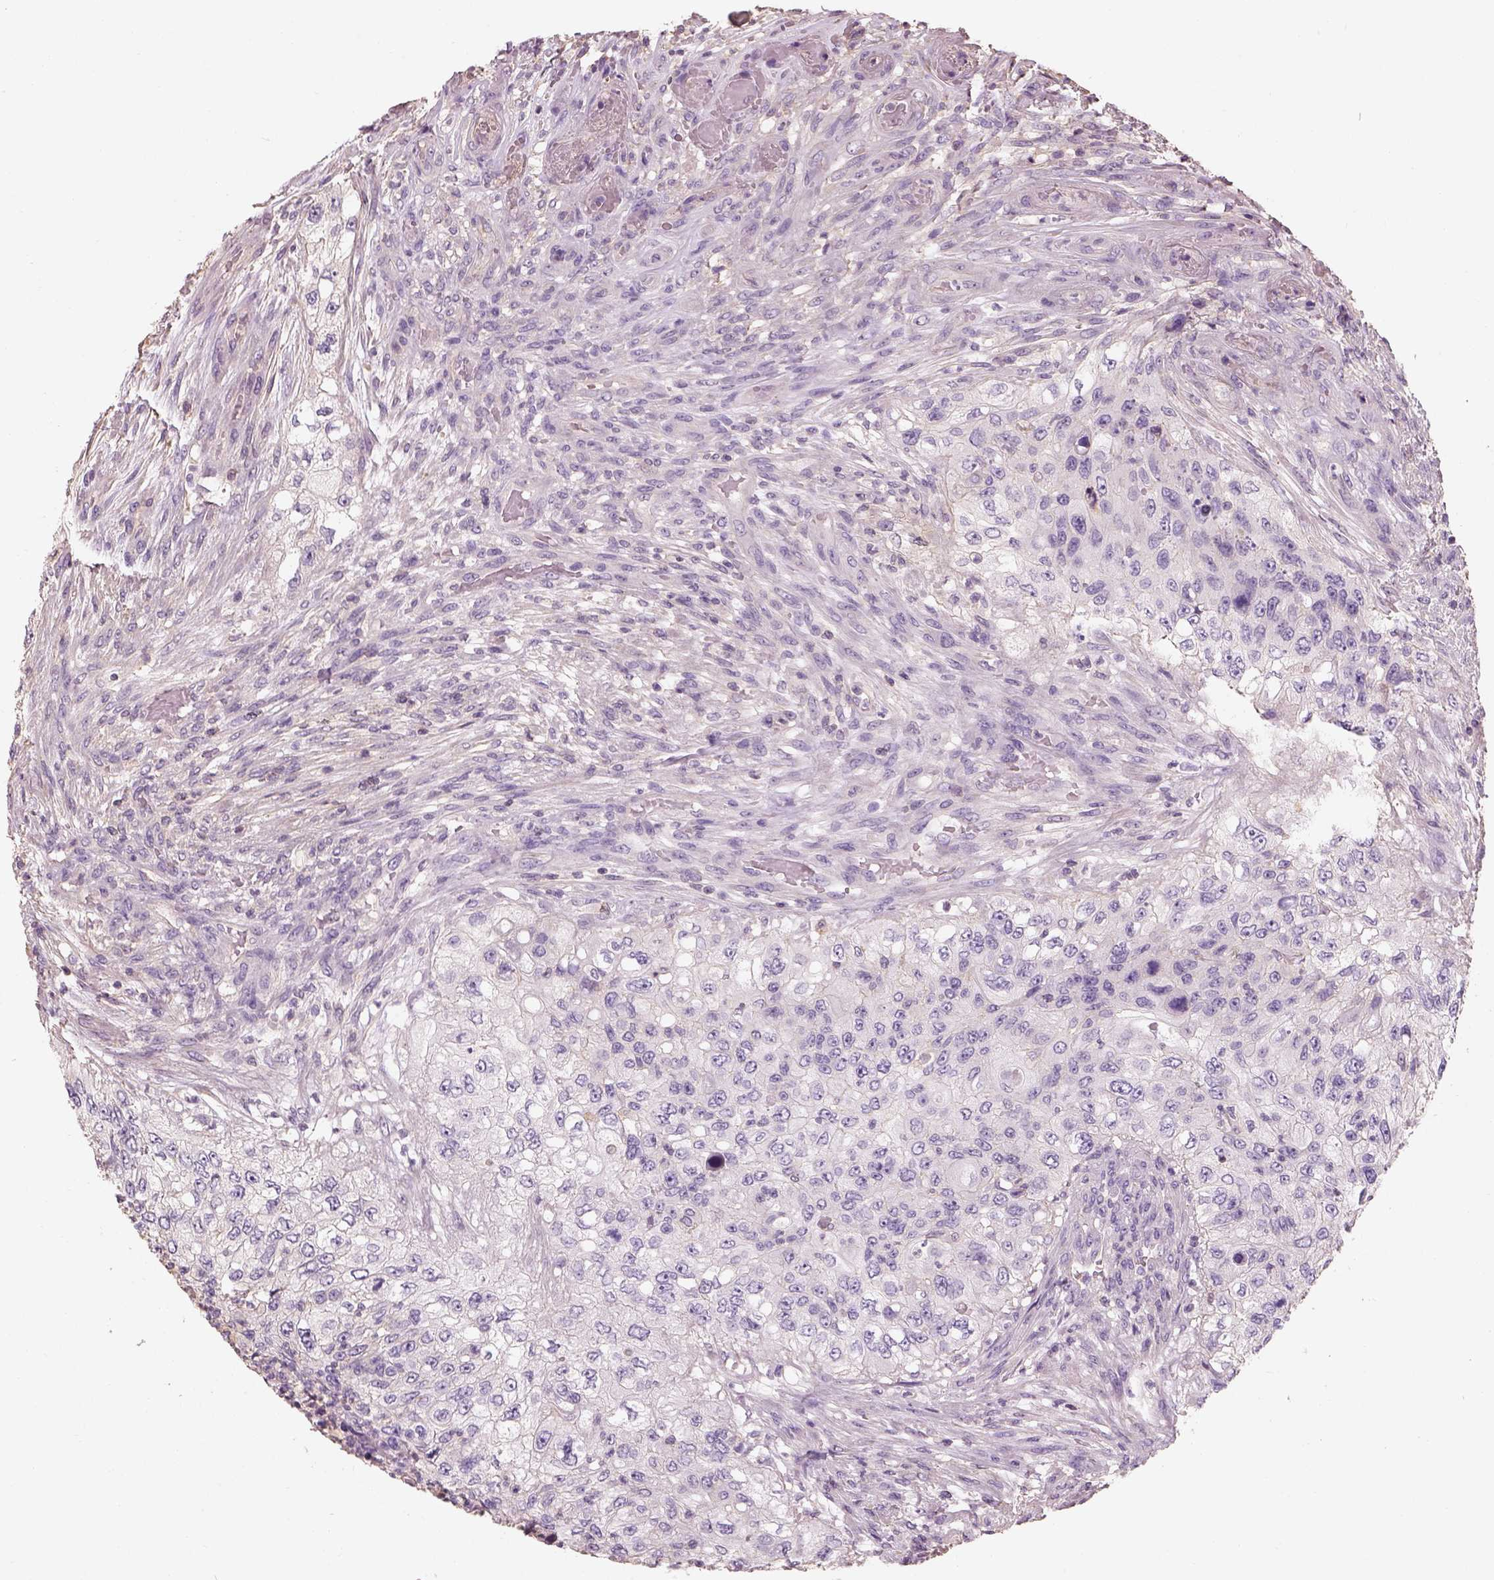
{"staining": {"intensity": "negative", "quantity": "none", "location": "none"}, "tissue": "urothelial cancer", "cell_type": "Tumor cells", "image_type": "cancer", "snomed": [{"axis": "morphology", "description": "Urothelial carcinoma, High grade"}, {"axis": "topography", "description": "Urinary bladder"}], "caption": "Histopathology image shows no protein positivity in tumor cells of urothelial carcinoma (high-grade) tissue.", "gene": "OTUD6A", "patient": {"sex": "female", "age": 60}}